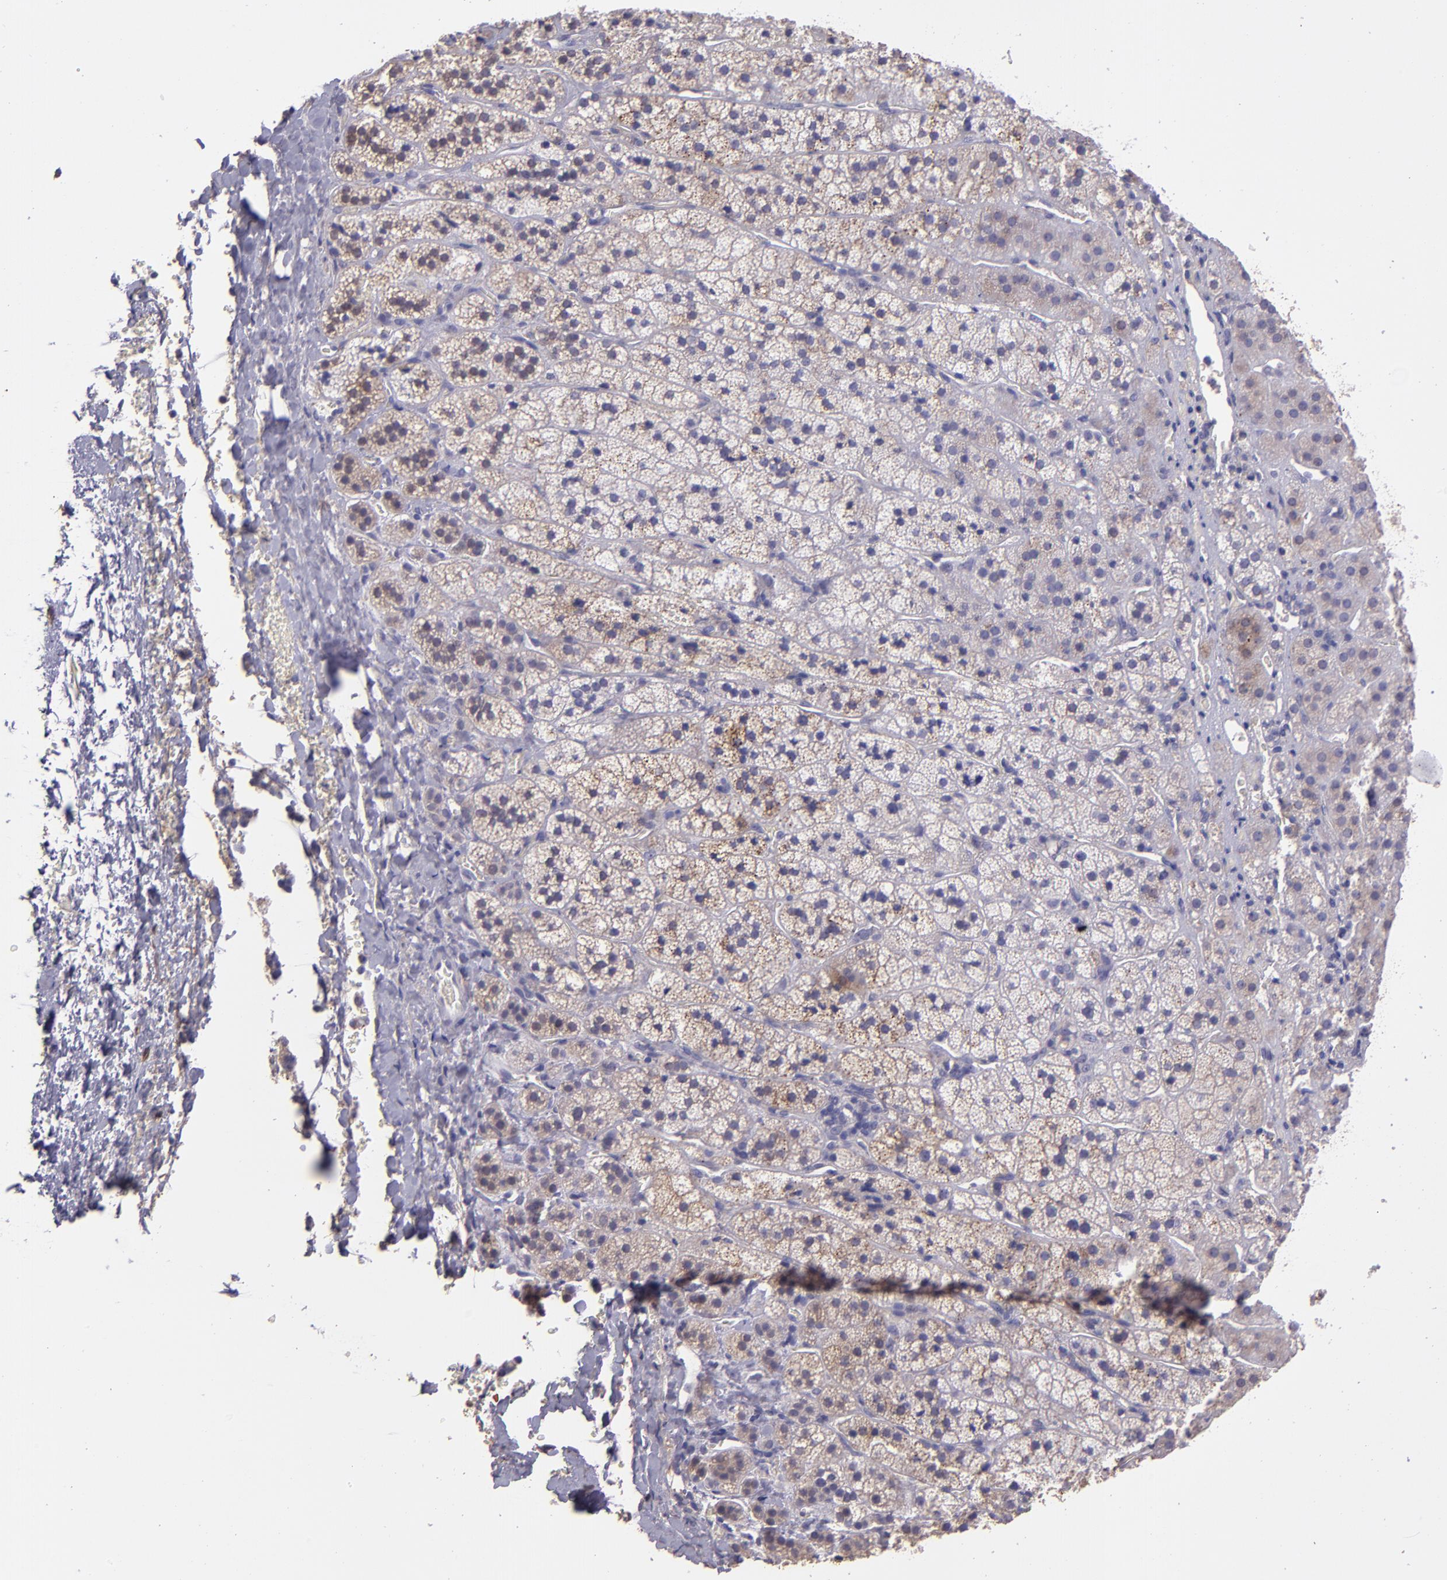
{"staining": {"intensity": "weak", "quantity": "25%-75%", "location": "cytoplasmic/membranous"}, "tissue": "adrenal gland", "cell_type": "Glandular cells", "image_type": "normal", "snomed": [{"axis": "morphology", "description": "Normal tissue, NOS"}, {"axis": "topography", "description": "Adrenal gland"}], "caption": "Adrenal gland was stained to show a protein in brown. There is low levels of weak cytoplasmic/membranous expression in approximately 25%-75% of glandular cells. (brown staining indicates protein expression, while blue staining denotes nuclei).", "gene": "PAPPA", "patient": {"sex": "female", "age": 44}}